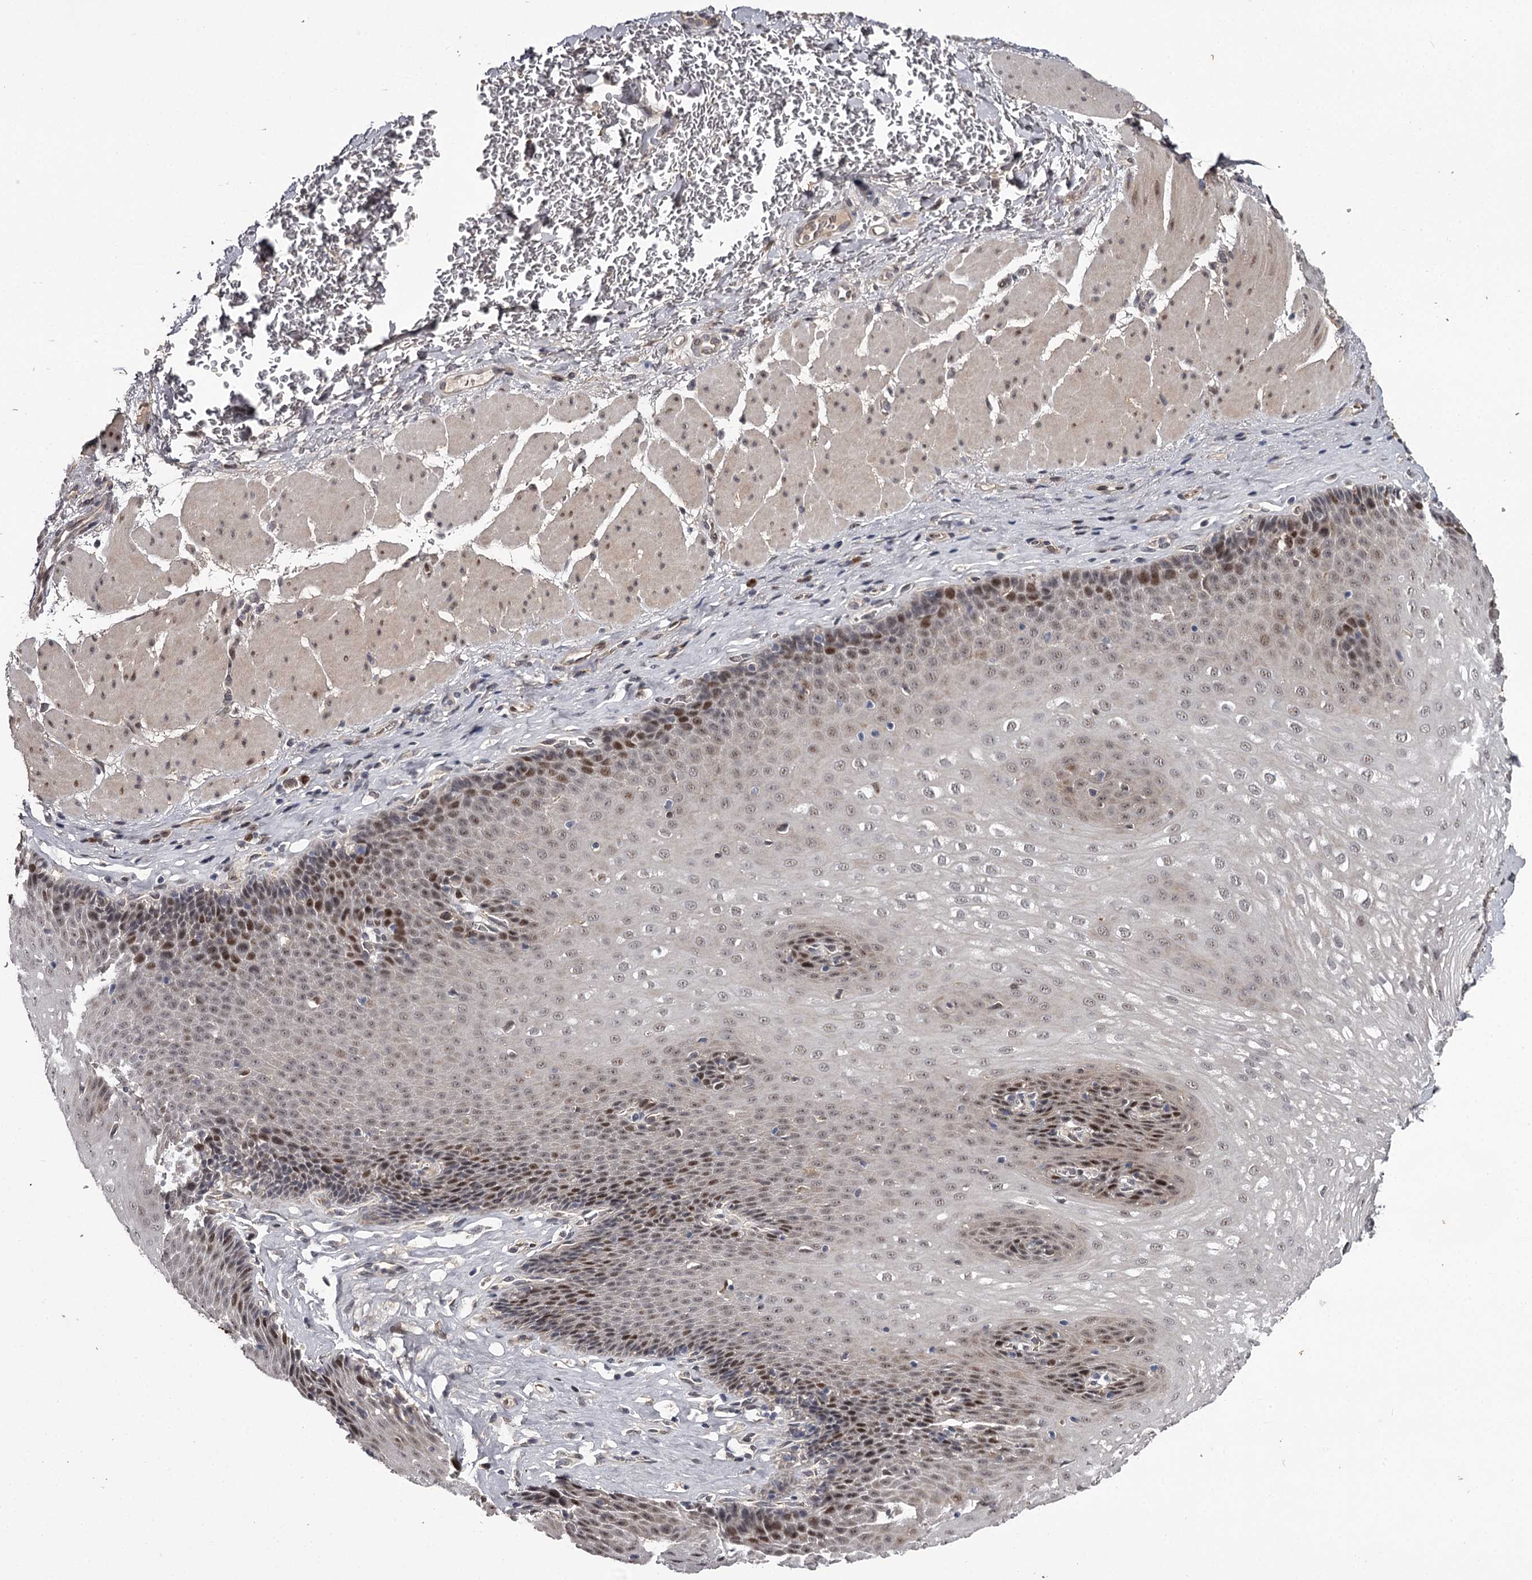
{"staining": {"intensity": "moderate", "quantity": "25%-75%", "location": "nuclear"}, "tissue": "esophagus", "cell_type": "Squamous epithelial cells", "image_type": "normal", "snomed": [{"axis": "morphology", "description": "Normal tissue, NOS"}, {"axis": "topography", "description": "Esophagus"}], "caption": "Esophagus stained with a protein marker exhibits moderate staining in squamous epithelial cells.", "gene": "RNF44", "patient": {"sex": "female", "age": 66}}